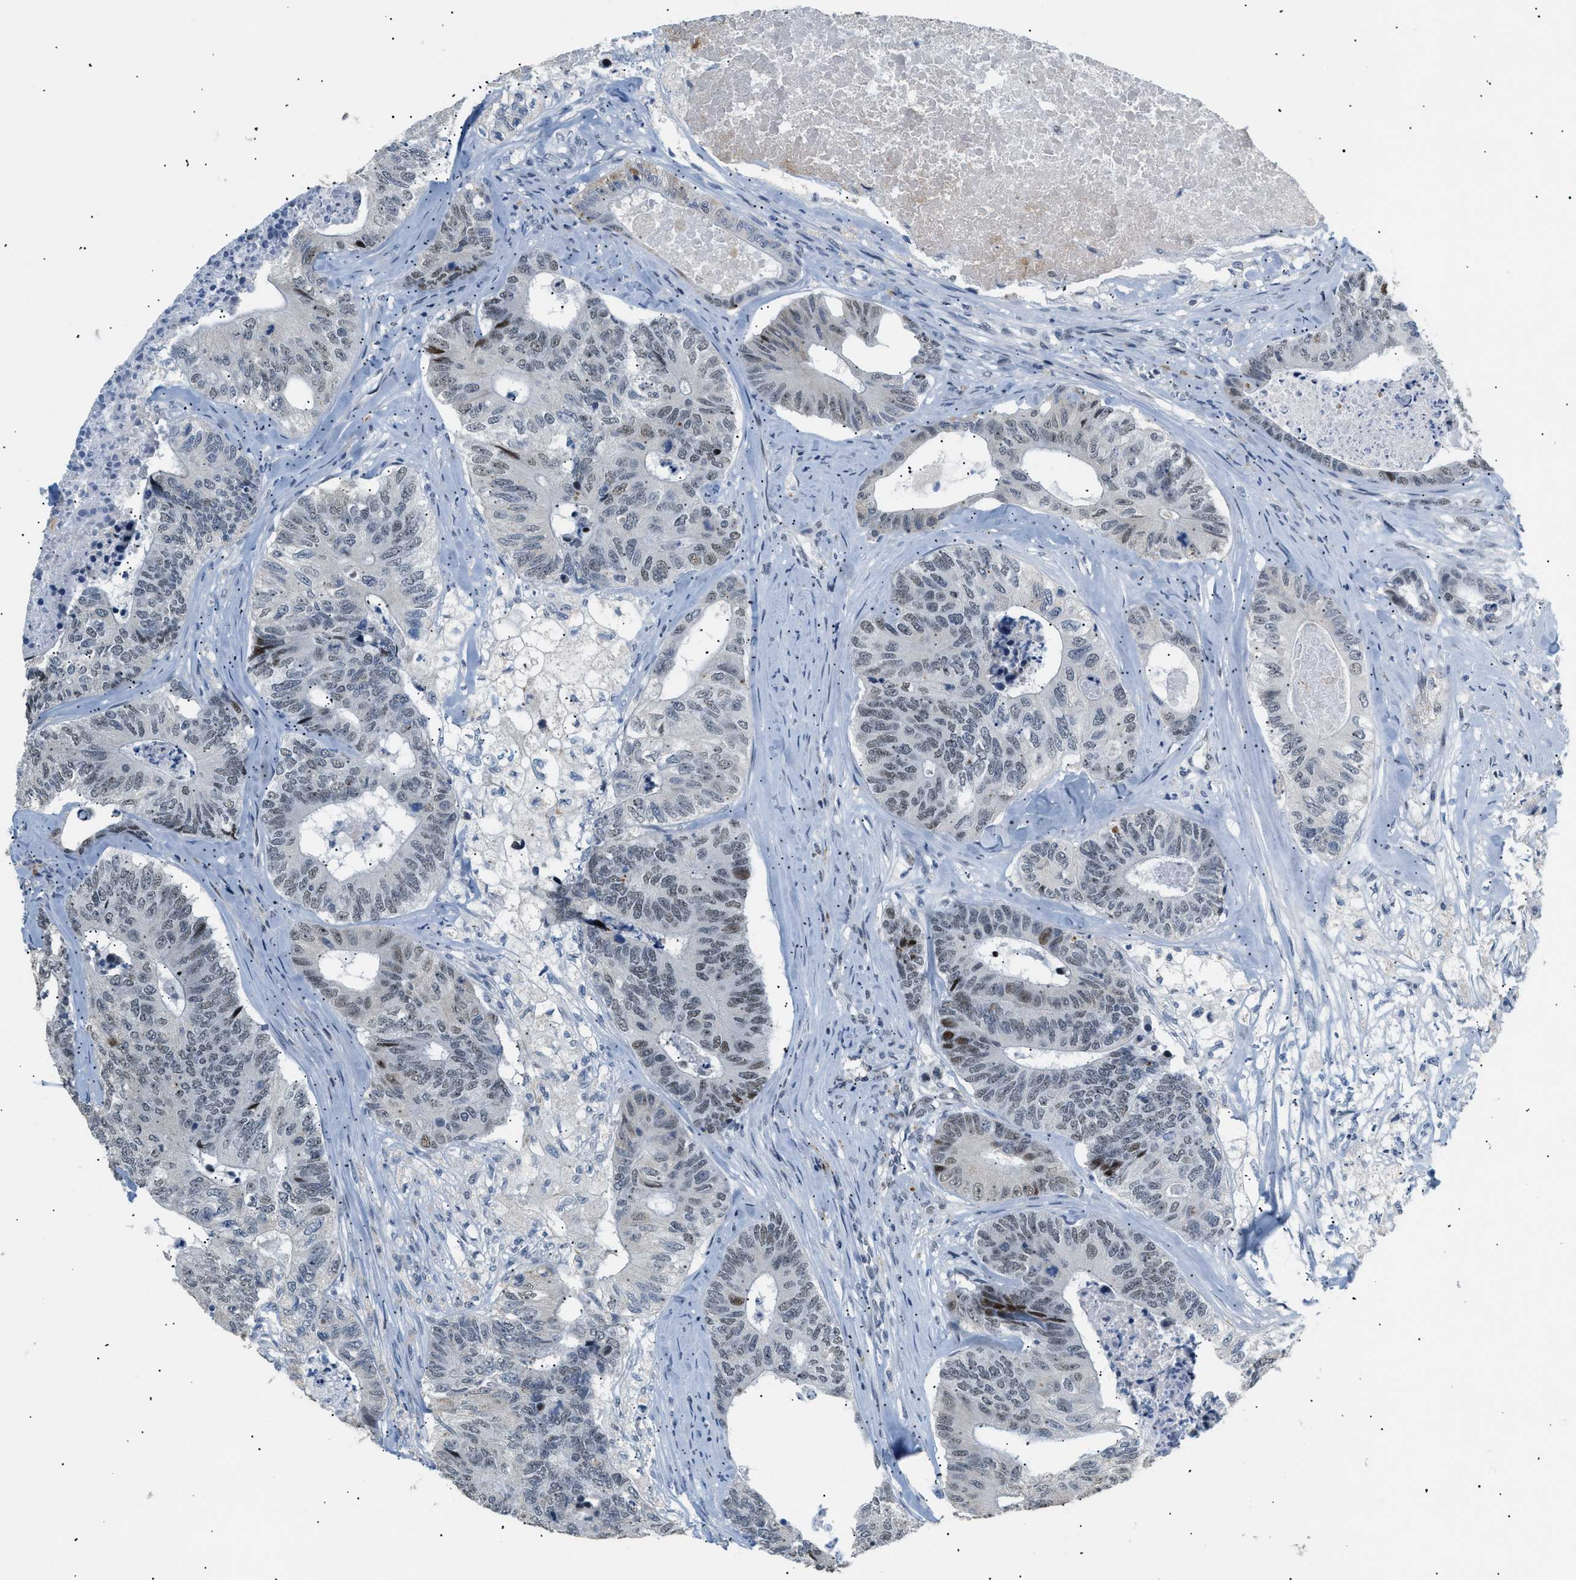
{"staining": {"intensity": "weak", "quantity": "25%-75%", "location": "nuclear"}, "tissue": "colorectal cancer", "cell_type": "Tumor cells", "image_type": "cancer", "snomed": [{"axis": "morphology", "description": "Adenocarcinoma, NOS"}, {"axis": "topography", "description": "Colon"}], "caption": "Immunohistochemical staining of human colorectal cancer (adenocarcinoma) demonstrates low levels of weak nuclear protein positivity in about 25%-75% of tumor cells.", "gene": "KCNC3", "patient": {"sex": "female", "age": 67}}